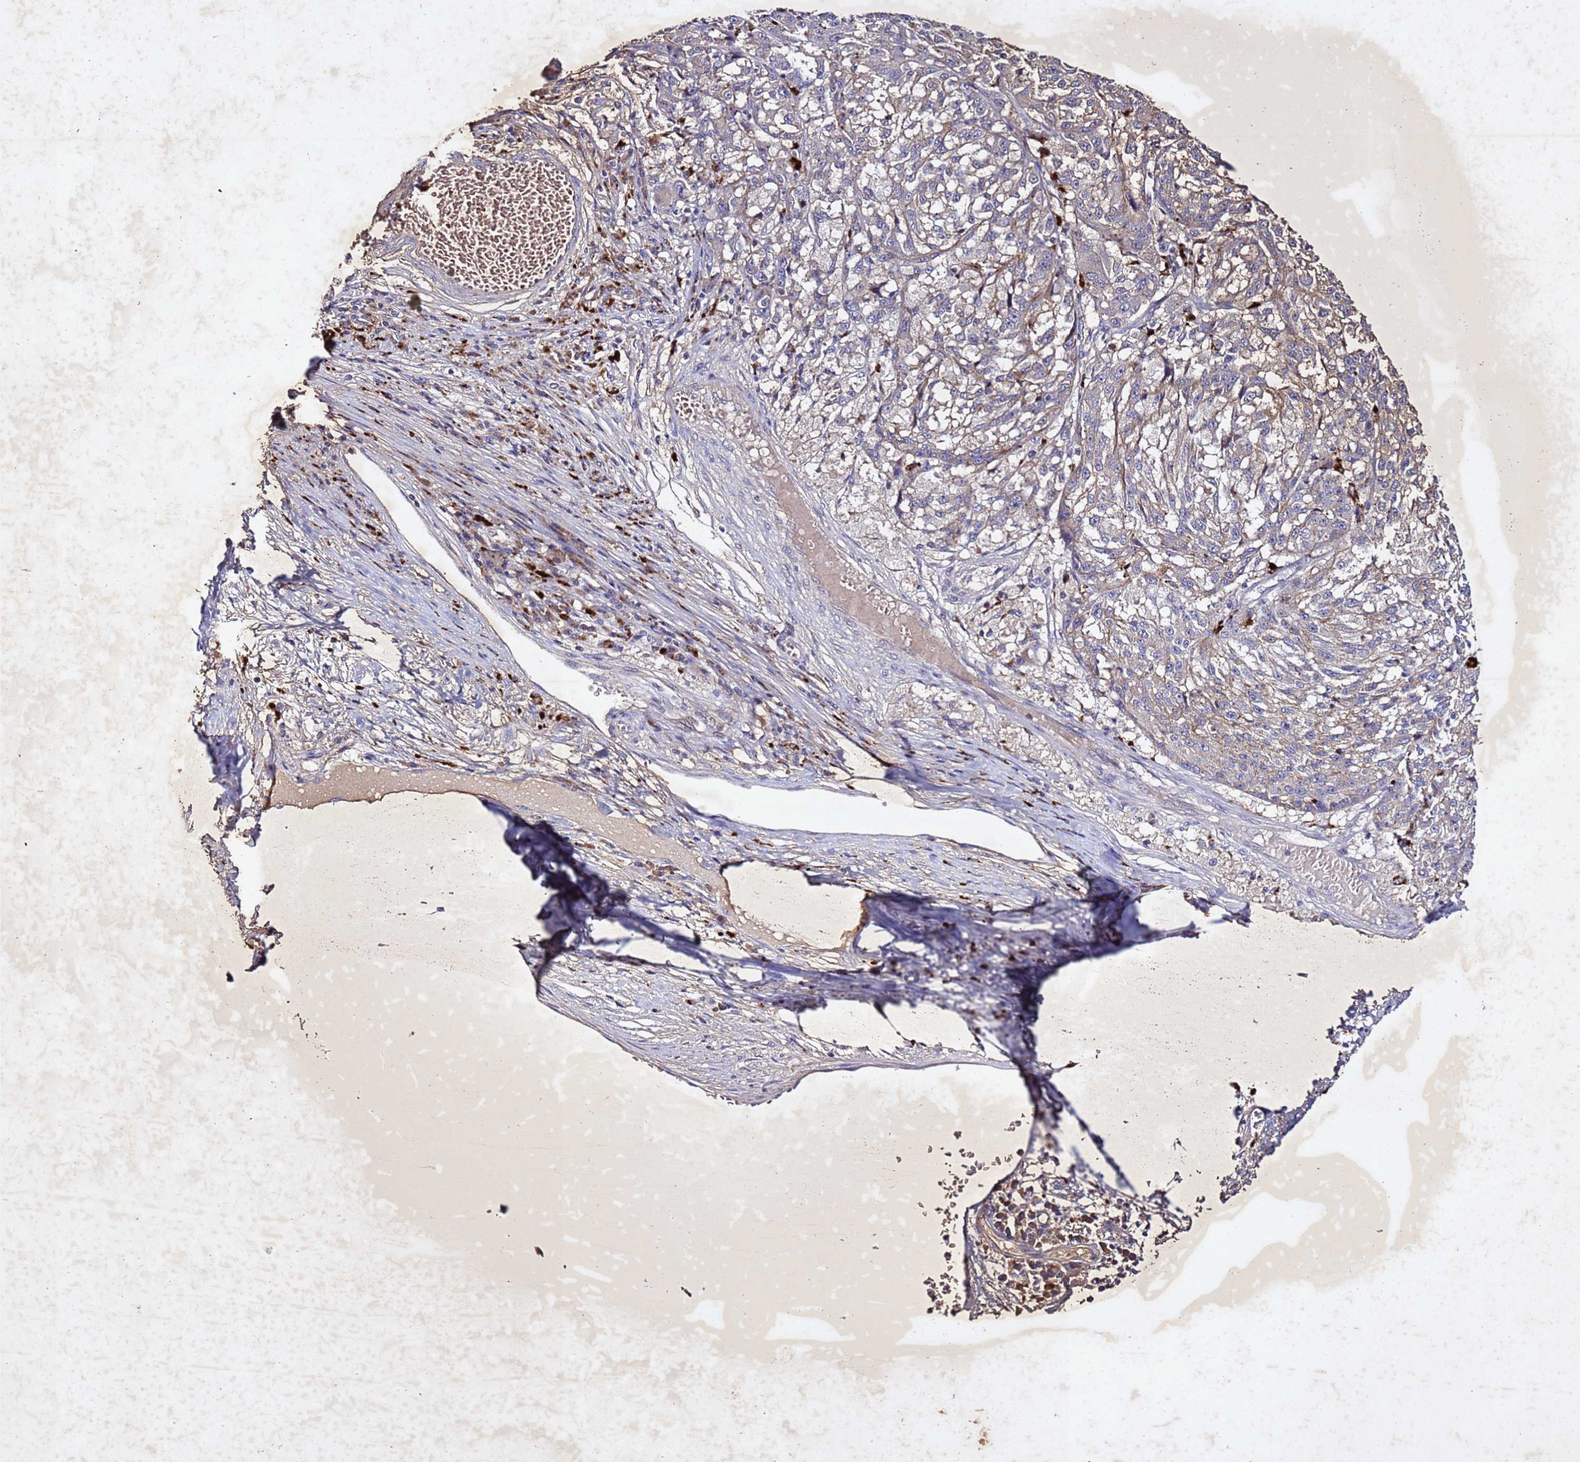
{"staining": {"intensity": "weak", "quantity": "<25%", "location": "cytoplasmic/membranous"}, "tissue": "melanoma", "cell_type": "Tumor cells", "image_type": "cancer", "snomed": [{"axis": "morphology", "description": "Malignant melanoma, NOS"}, {"axis": "topography", "description": "Skin"}], "caption": "DAB (3,3'-diaminobenzidine) immunohistochemical staining of malignant melanoma reveals no significant positivity in tumor cells.", "gene": "SV2B", "patient": {"sex": "male", "age": 53}}